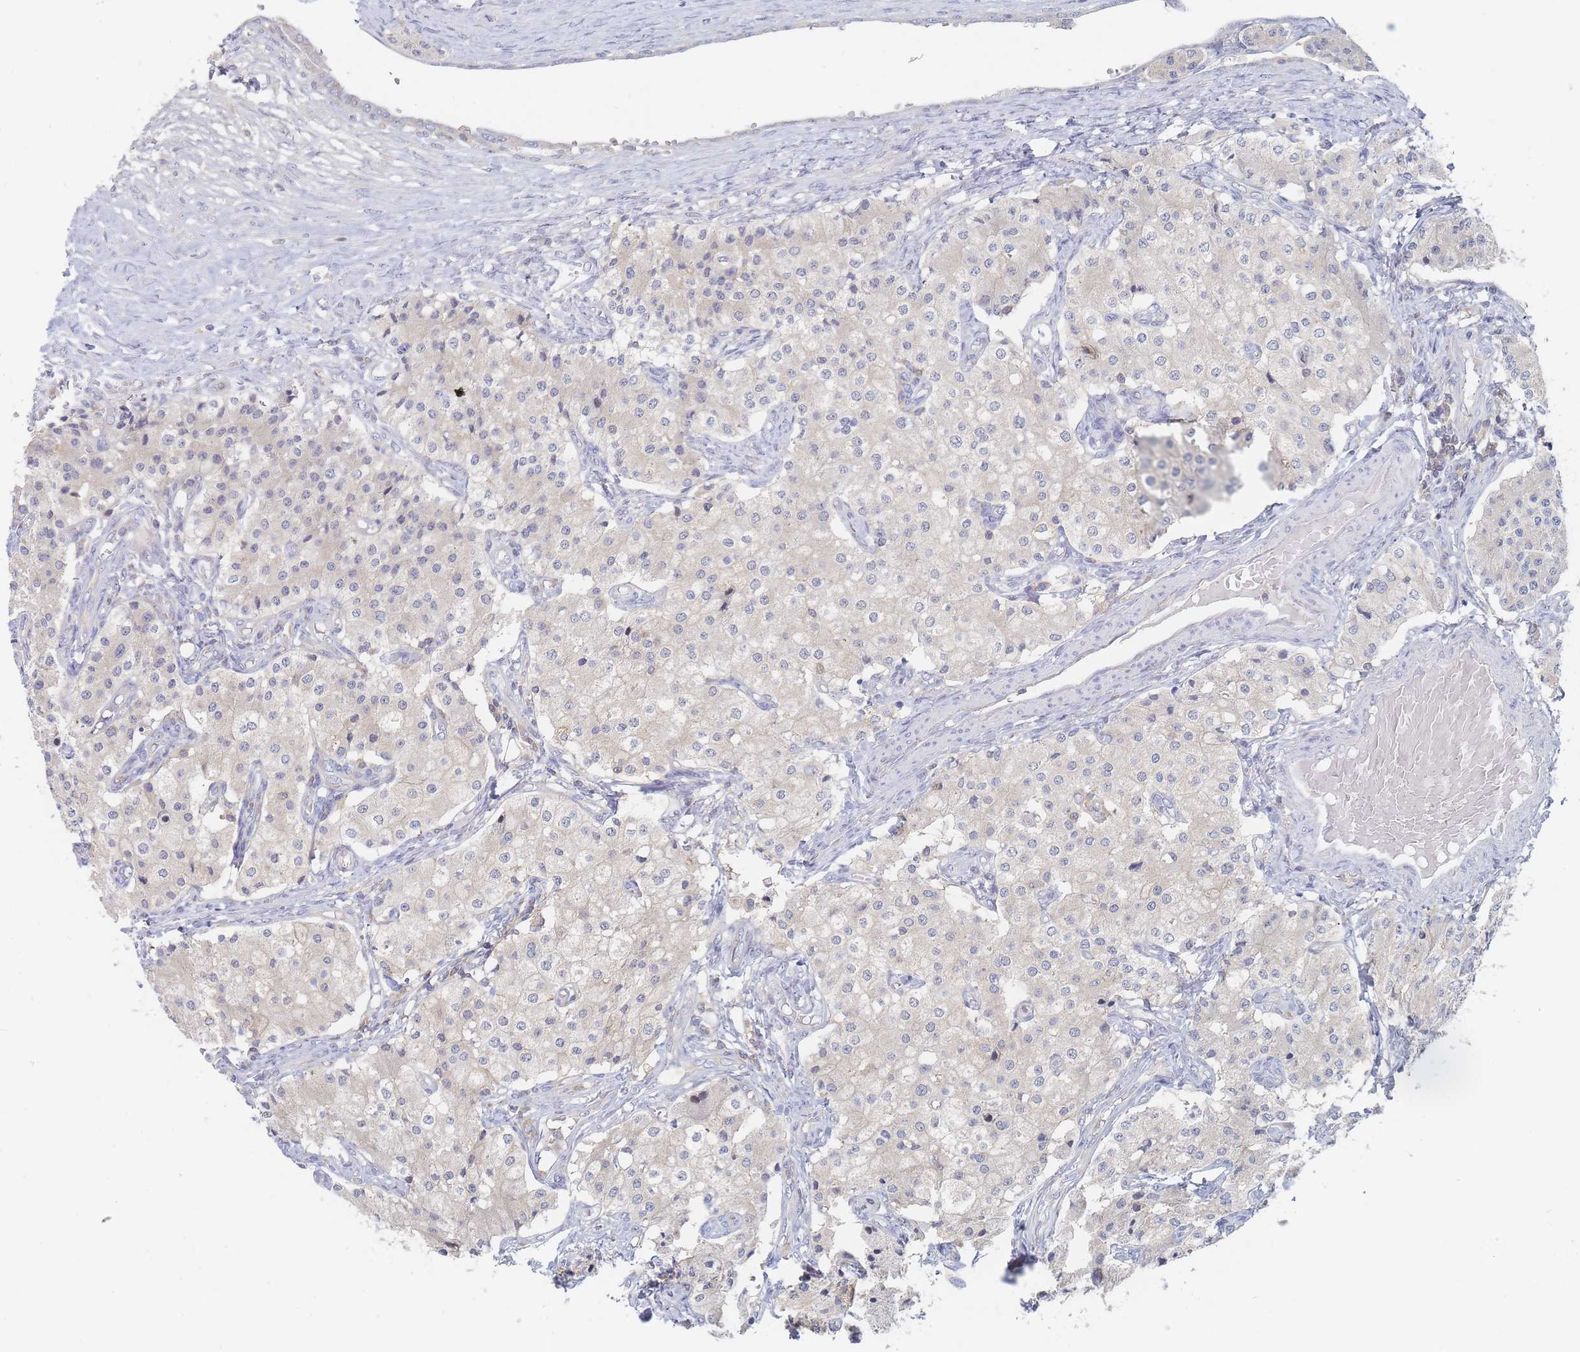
{"staining": {"intensity": "weak", "quantity": "<25%", "location": "cytoplasmic/membranous"}, "tissue": "carcinoid", "cell_type": "Tumor cells", "image_type": "cancer", "snomed": [{"axis": "morphology", "description": "Carcinoid, malignant, NOS"}, {"axis": "topography", "description": "Colon"}], "caption": "Histopathology image shows no protein staining in tumor cells of malignant carcinoid tissue.", "gene": "PPP6C", "patient": {"sex": "female", "age": 52}}